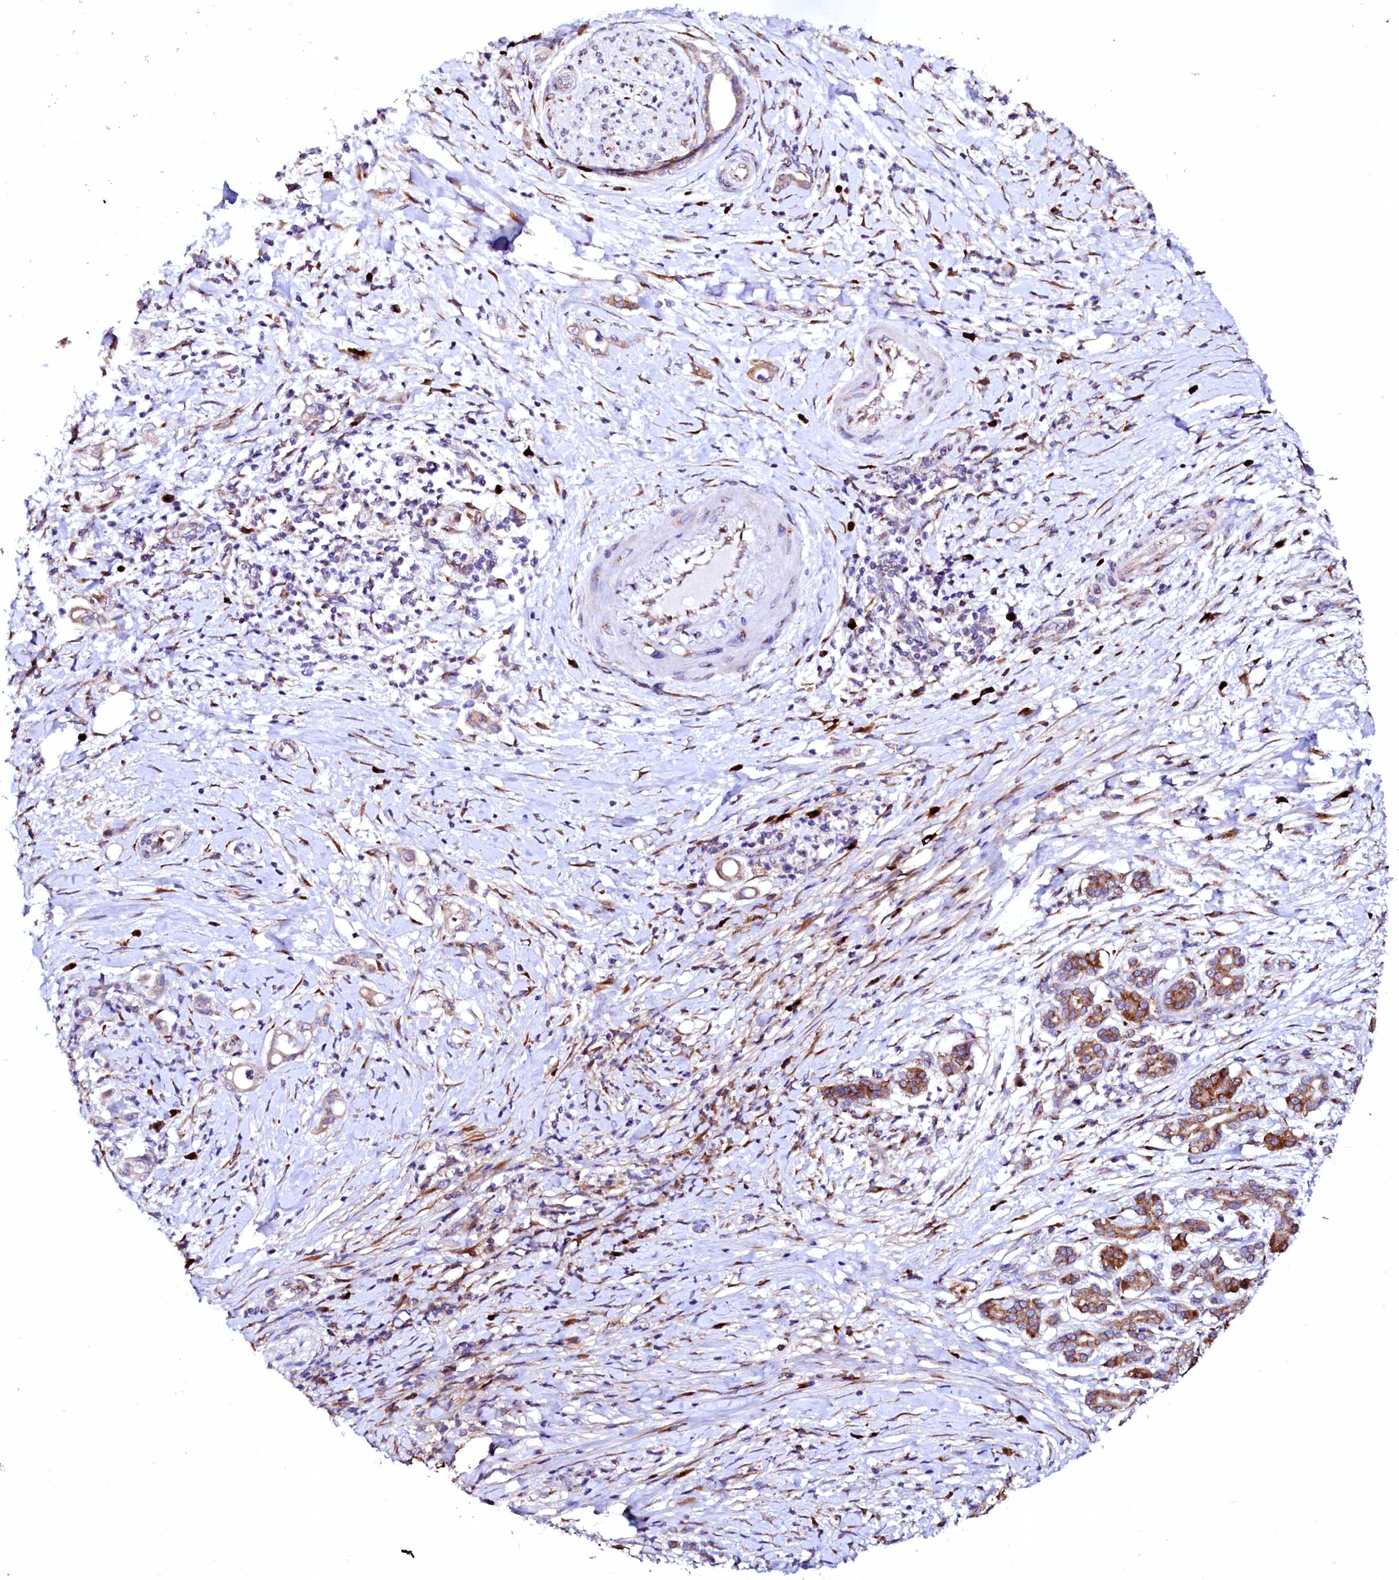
{"staining": {"intensity": "moderate", "quantity": ">75%", "location": "cytoplasmic/membranous"}, "tissue": "pancreatic cancer", "cell_type": "Tumor cells", "image_type": "cancer", "snomed": [{"axis": "morphology", "description": "Adenocarcinoma, NOS"}, {"axis": "topography", "description": "Pancreas"}], "caption": "Adenocarcinoma (pancreatic) was stained to show a protein in brown. There is medium levels of moderate cytoplasmic/membranous expression in approximately >75% of tumor cells. The protein is shown in brown color, while the nuclei are stained blue.", "gene": "LMAN1", "patient": {"sex": "female", "age": 55}}